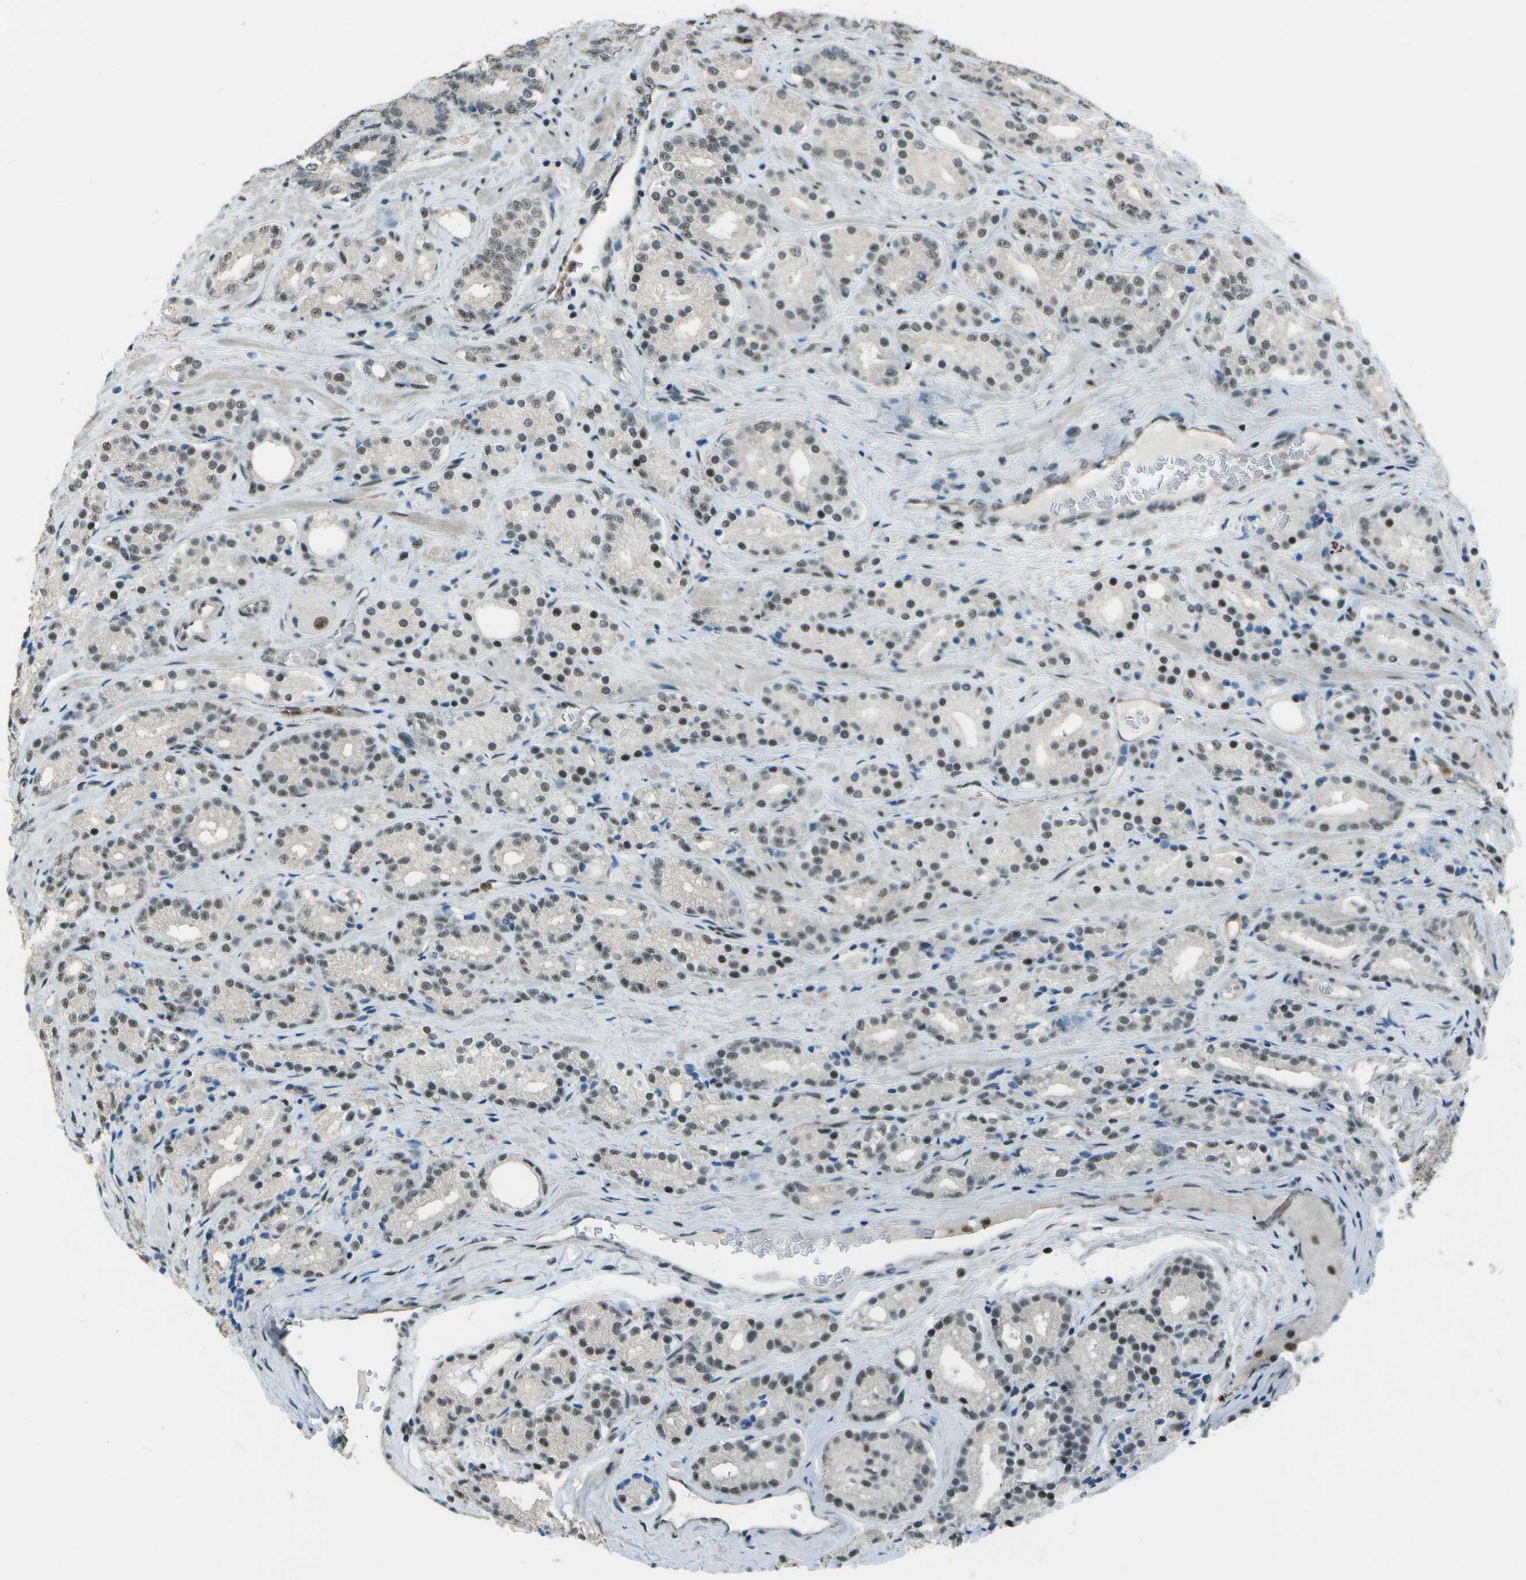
{"staining": {"intensity": "weak", "quantity": ">75%", "location": "nuclear"}, "tissue": "prostate cancer", "cell_type": "Tumor cells", "image_type": "cancer", "snomed": [{"axis": "morphology", "description": "Adenocarcinoma, High grade"}, {"axis": "topography", "description": "Prostate"}], "caption": "Weak nuclear protein staining is seen in about >75% of tumor cells in prostate cancer. Nuclei are stained in blue.", "gene": "DEPDC1", "patient": {"sex": "male", "age": 71}}